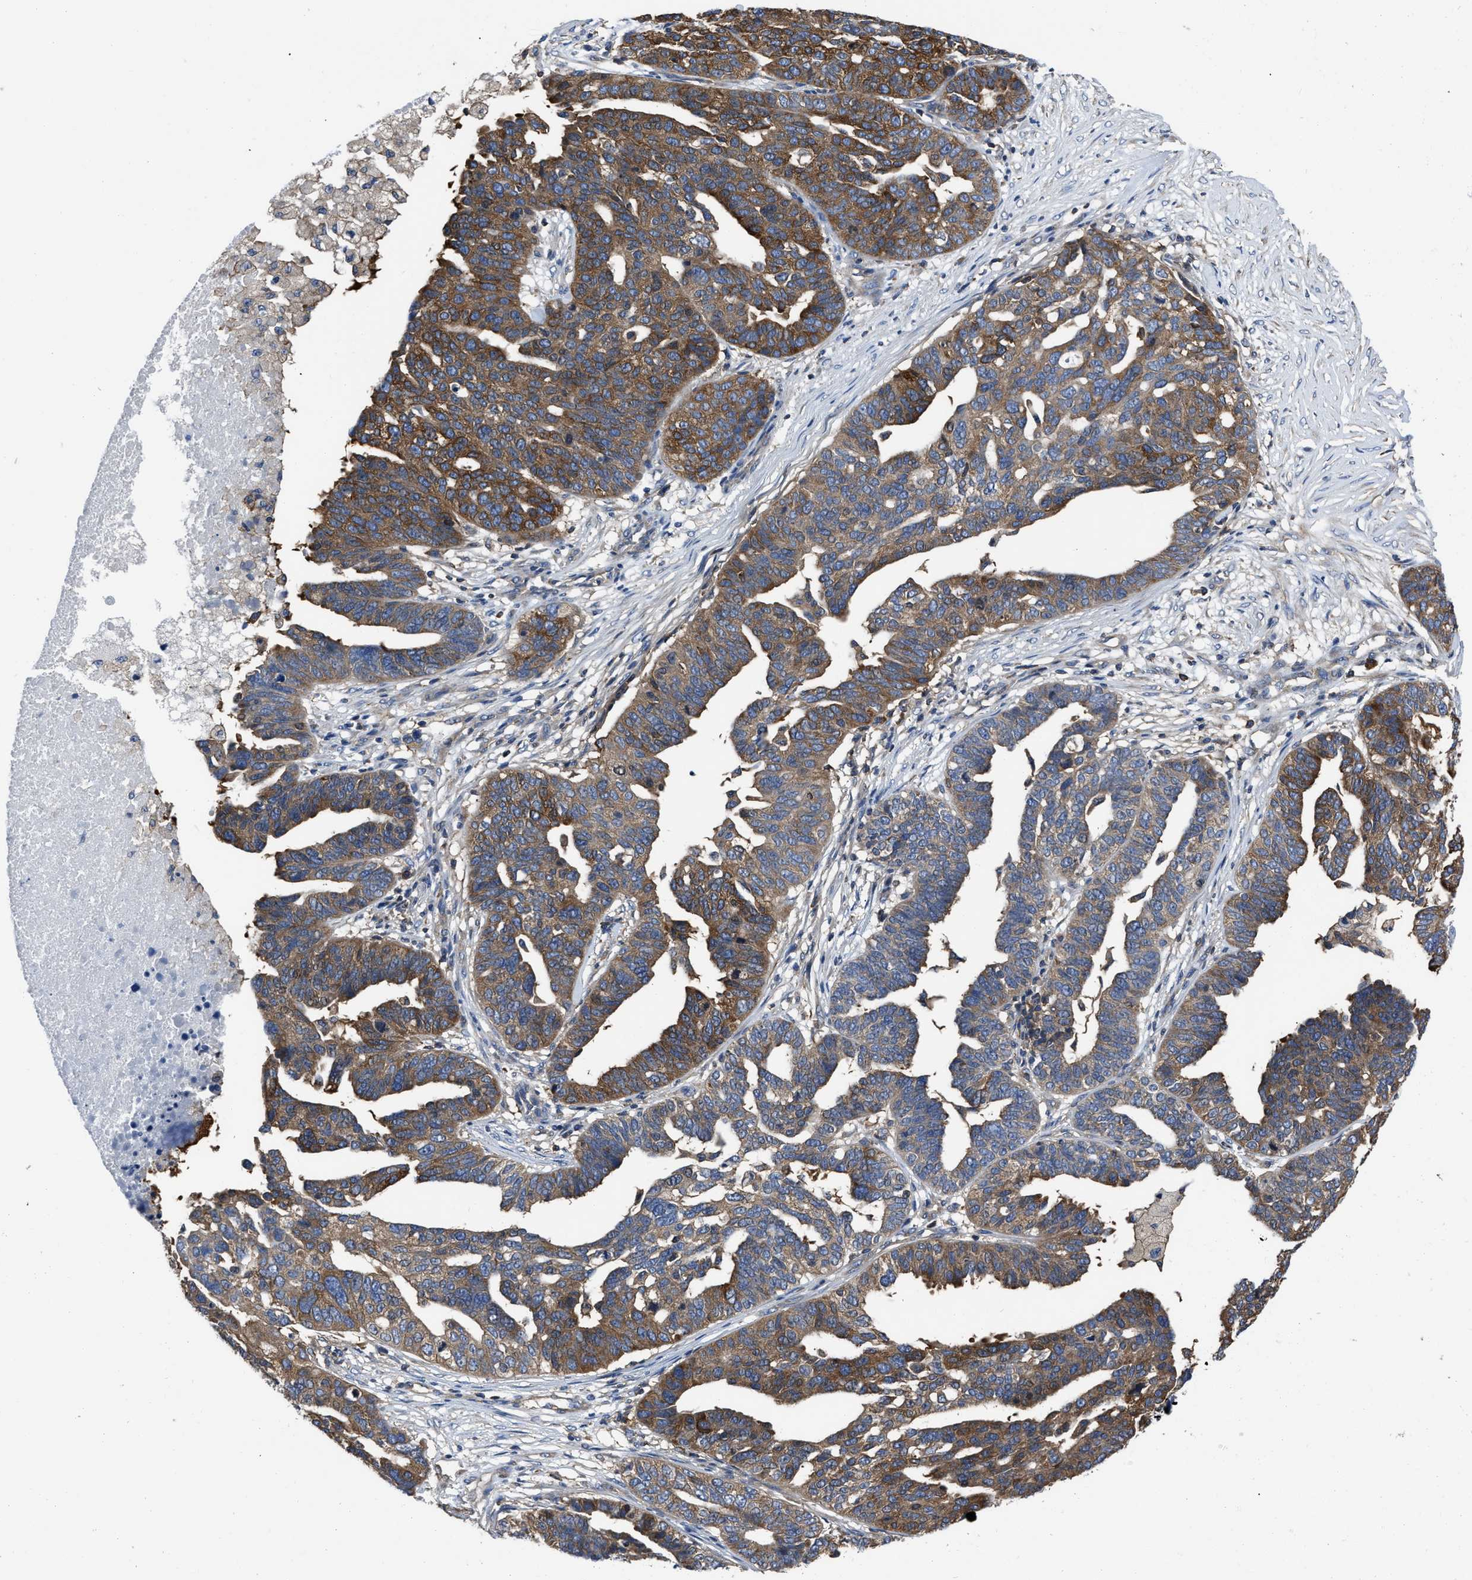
{"staining": {"intensity": "moderate", "quantity": ">75%", "location": "cytoplasmic/membranous"}, "tissue": "ovarian cancer", "cell_type": "Tumor cells", "image_type": "cancer", "snomed": [{"axis": "morphology", "description": "Cystadenocarcinoma, serous, NOS"}, {"axis": "topography", "description": "Ovary"}], "caption": "The histopathology image displays immunohistochemical staining of ovarian cancer (serous cystadenocarcinoma). There is moderate cytoplasmic/membranous expression is identified in about >75% of tumor cells.", "gene": "YARS1", "patient": {"sex": "female", "age": 59}}